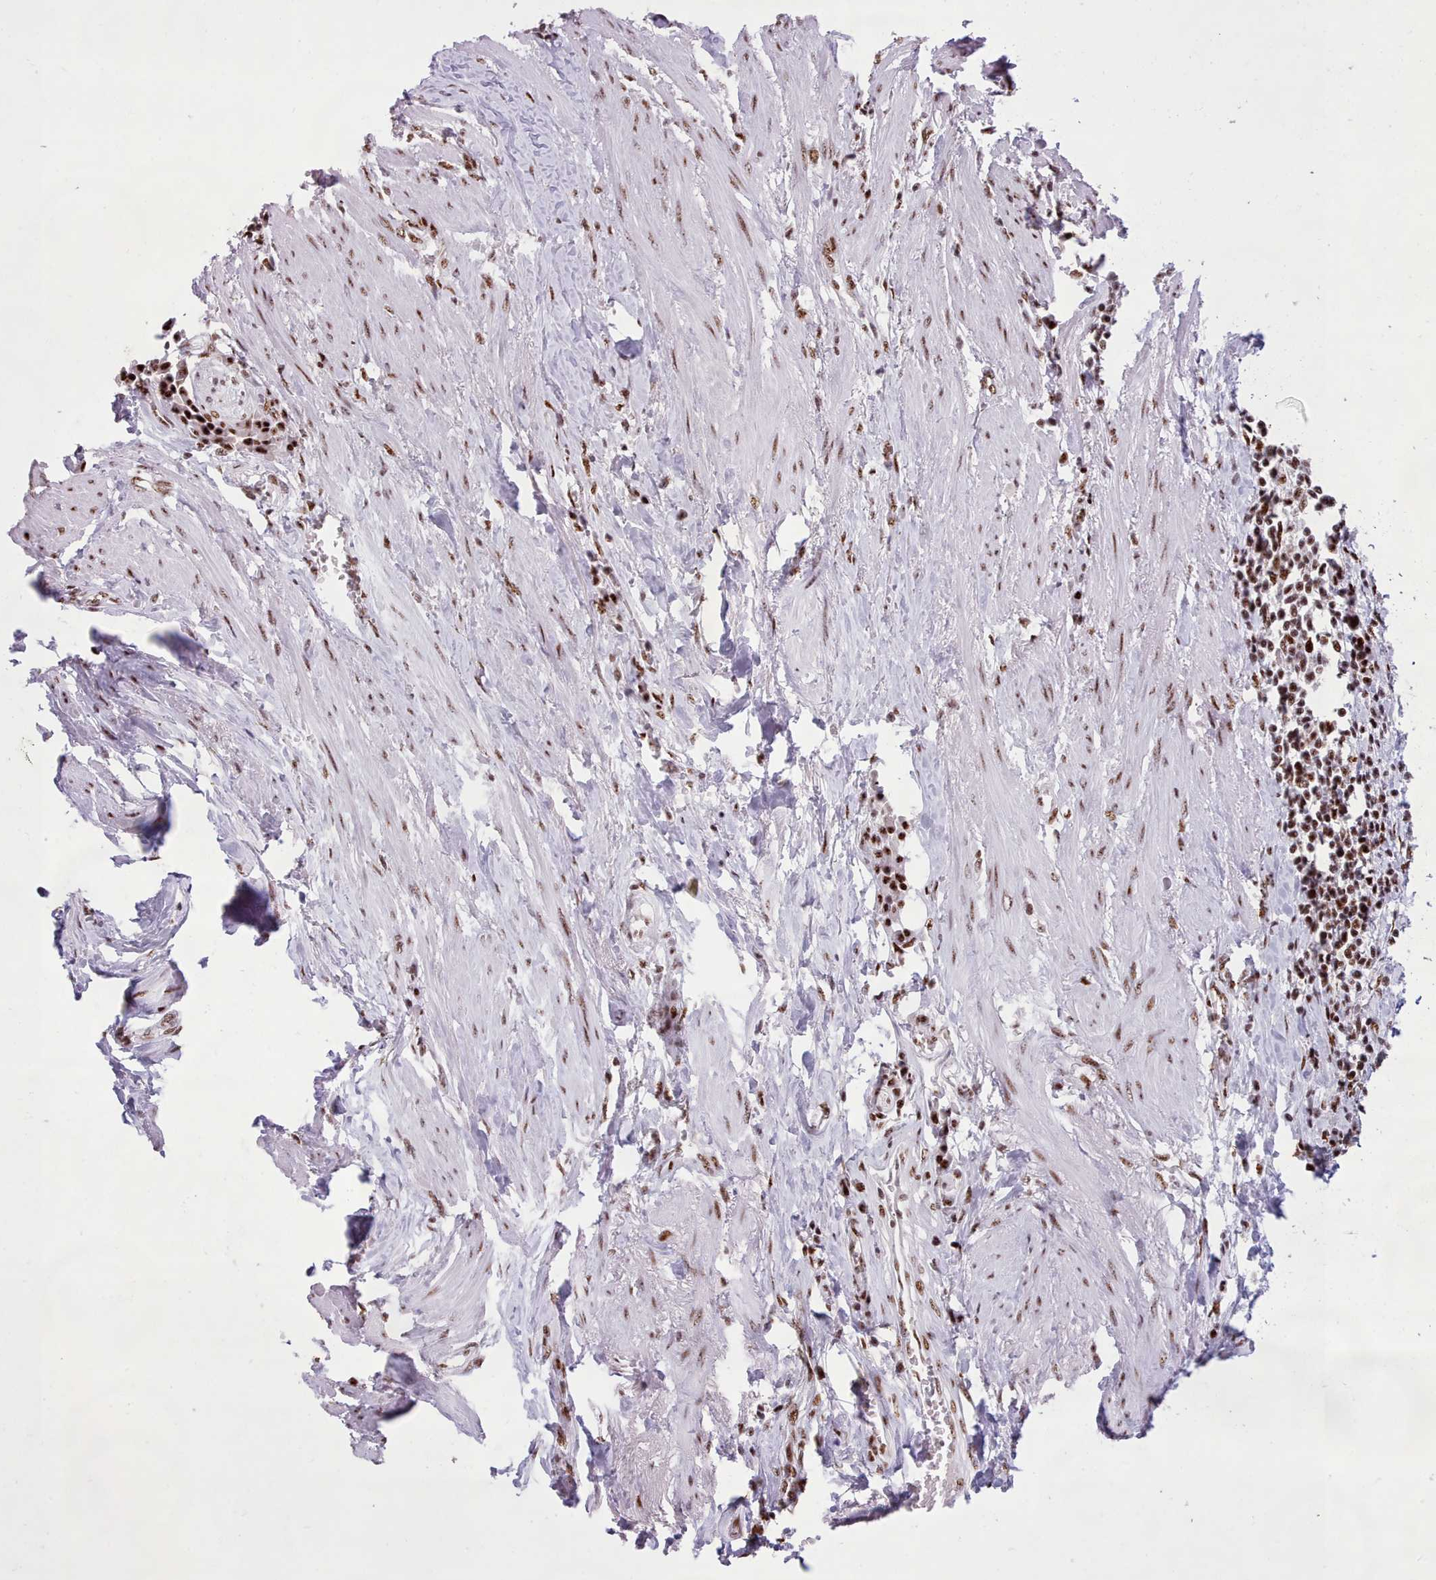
{"staining": {"intensity": "strong", "quantity": ">75%", "location": "nuclear"}, "tissue": "urothelial cancer", "cell_type": "Tumor cells", "image_type": "cancer", "snomed": [{"axis": "morphology", "description": "Urothelial carcinoma, High grade"}, {"axis": "topography", "description": "Urinary bladder"}], "caption": "A photomicrograph of urothelial cancer stained for a protein reveals strong nuclear brown staining in tumor cells.", "gene": "TMEM35B", "patient": {"sex": "female", "age": 63}}